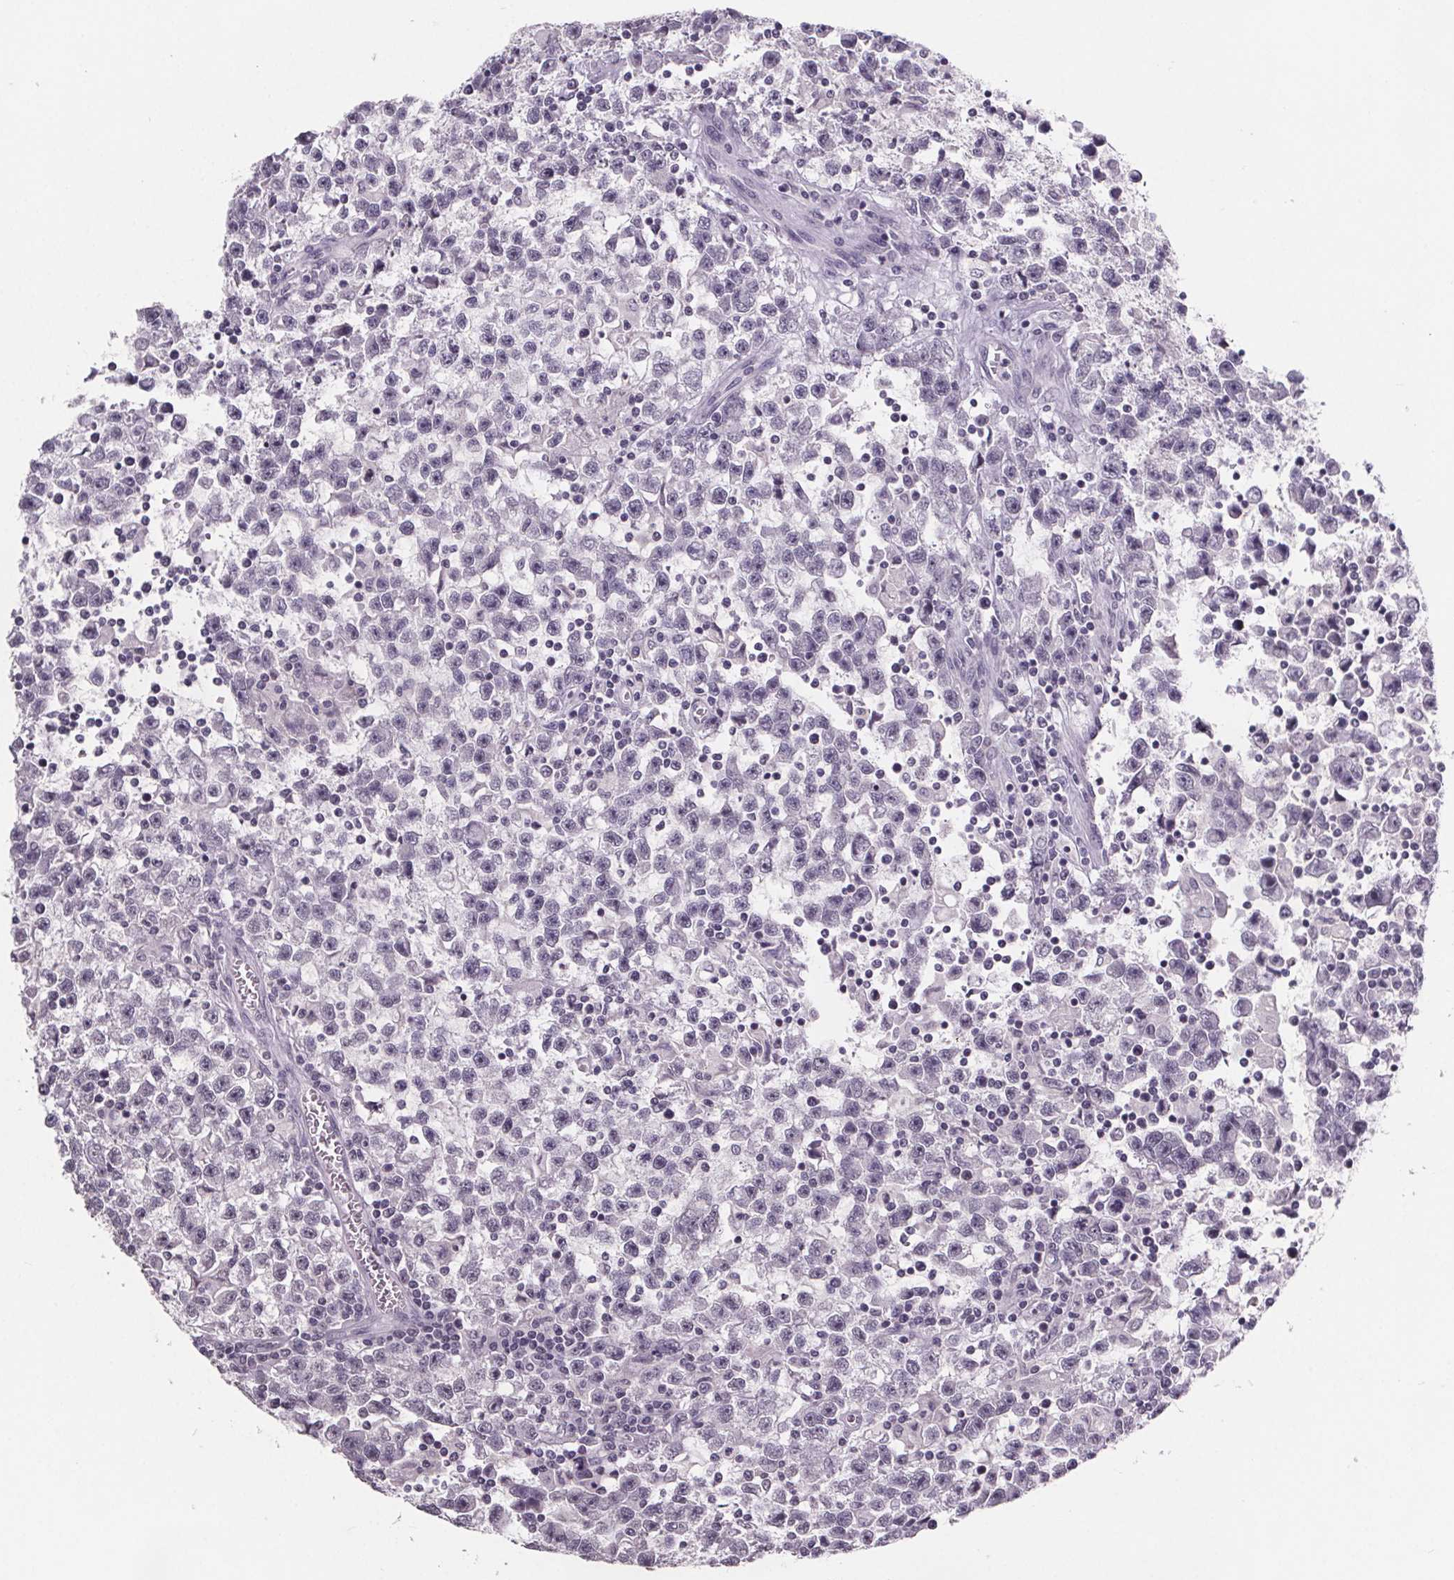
{"staining": {"intensity": "negative", "quantity": "none", "location": "none"}, "tissue": "testis cancer", "cell_type": "Tumor cells", "image_type": "cancer", "snomed": [{"axis": "morphology", "description": "Seminoma, NOS"}, {"axis": "topography", "description": "Testis"}], "caption": "This is a histopathology image of immunohistochemistry (IHC) staining of seminoma (testis), which shows no positivity in tumor cells.", "gene": "NKX6-1", "patient": {"sex": "male", "age": 31}}